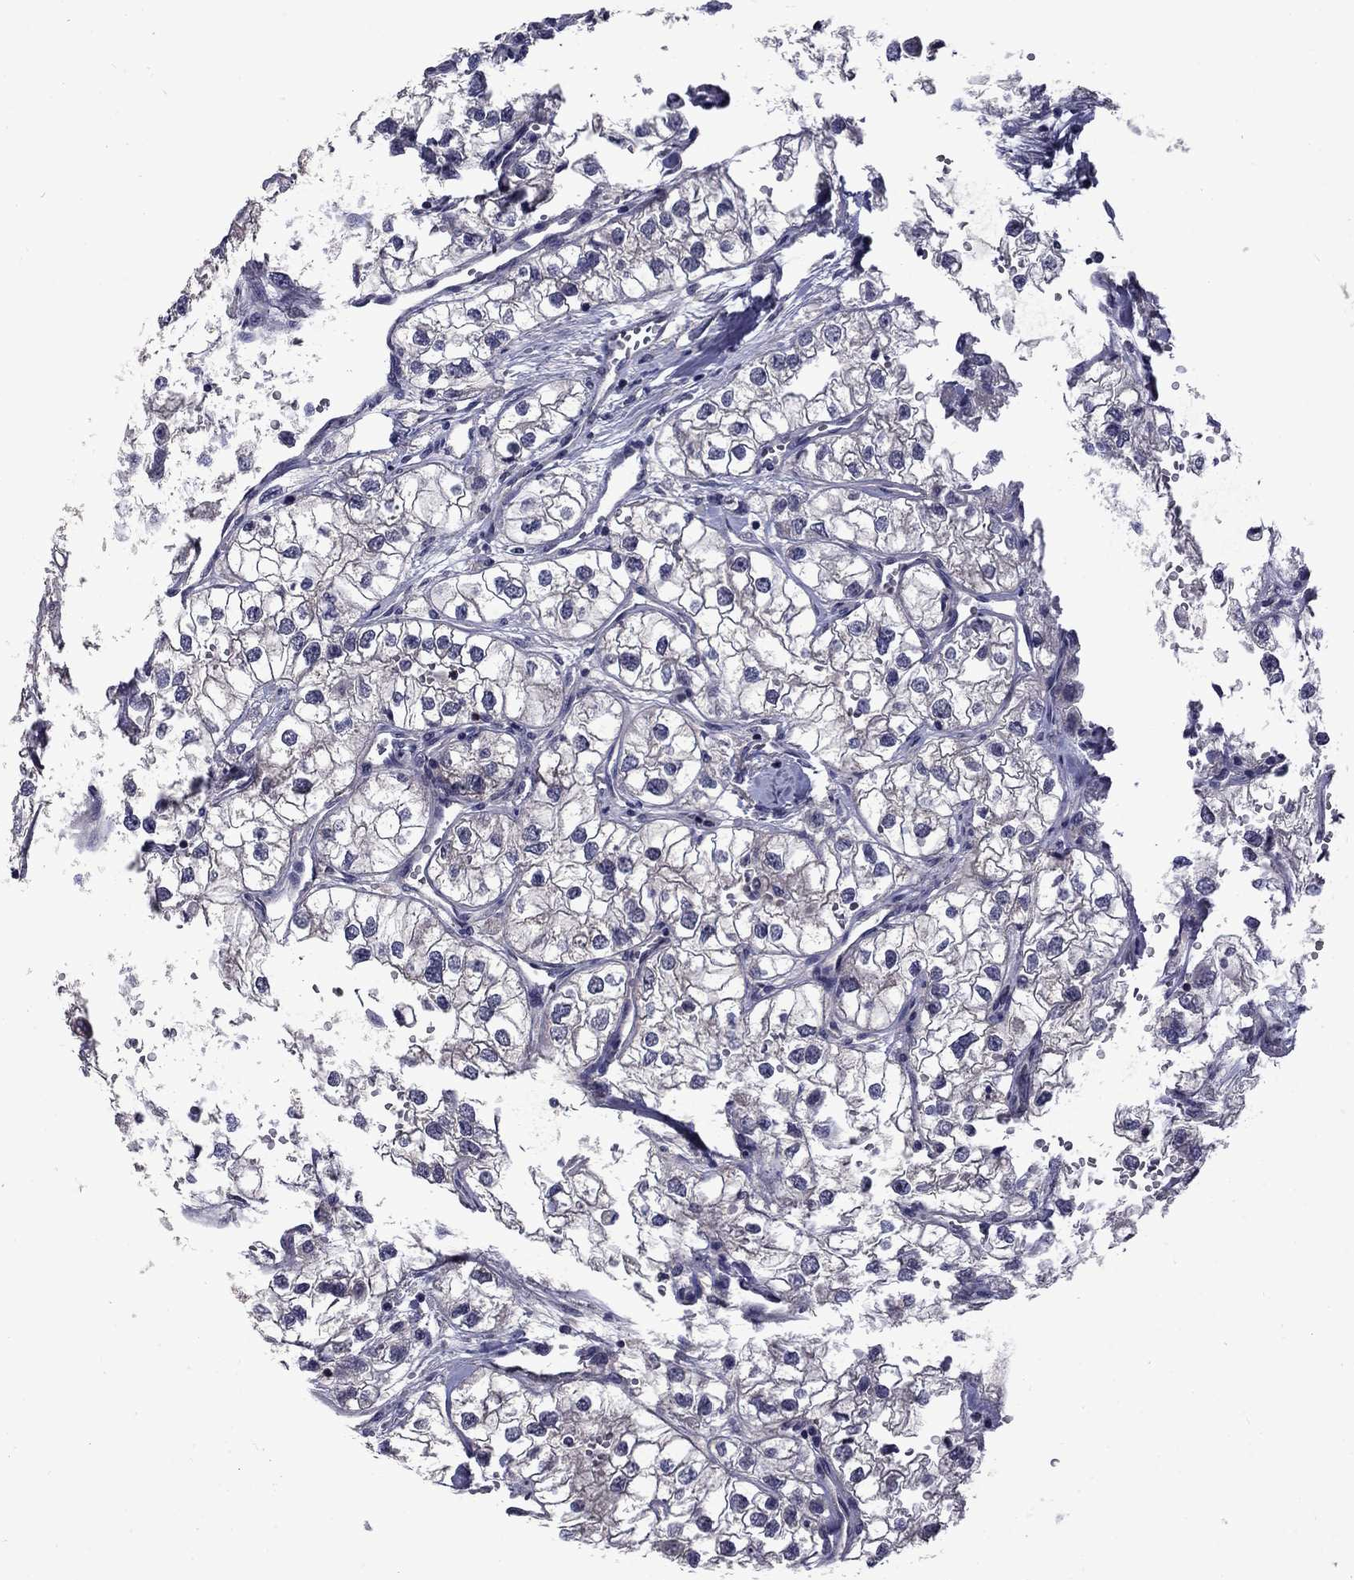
{"staining": {"intensity": "negative", "quantity": "none", "location": "none"}, "tissue": "renal cancer", "cell_type": "Tumor cells", "image_type": "cancer", "snomed": [{"axis": "morphology", "description": "Adenocarcinoma, NOS"}, {"axis": "topography", "description": "Kidney"}], "caption": "The histopathology image exhibits no significant expression in tumor cells of adenocarcinoma (renal).", "gene": "SNTA1", "patient": {"sex": "male", "age": 59}}